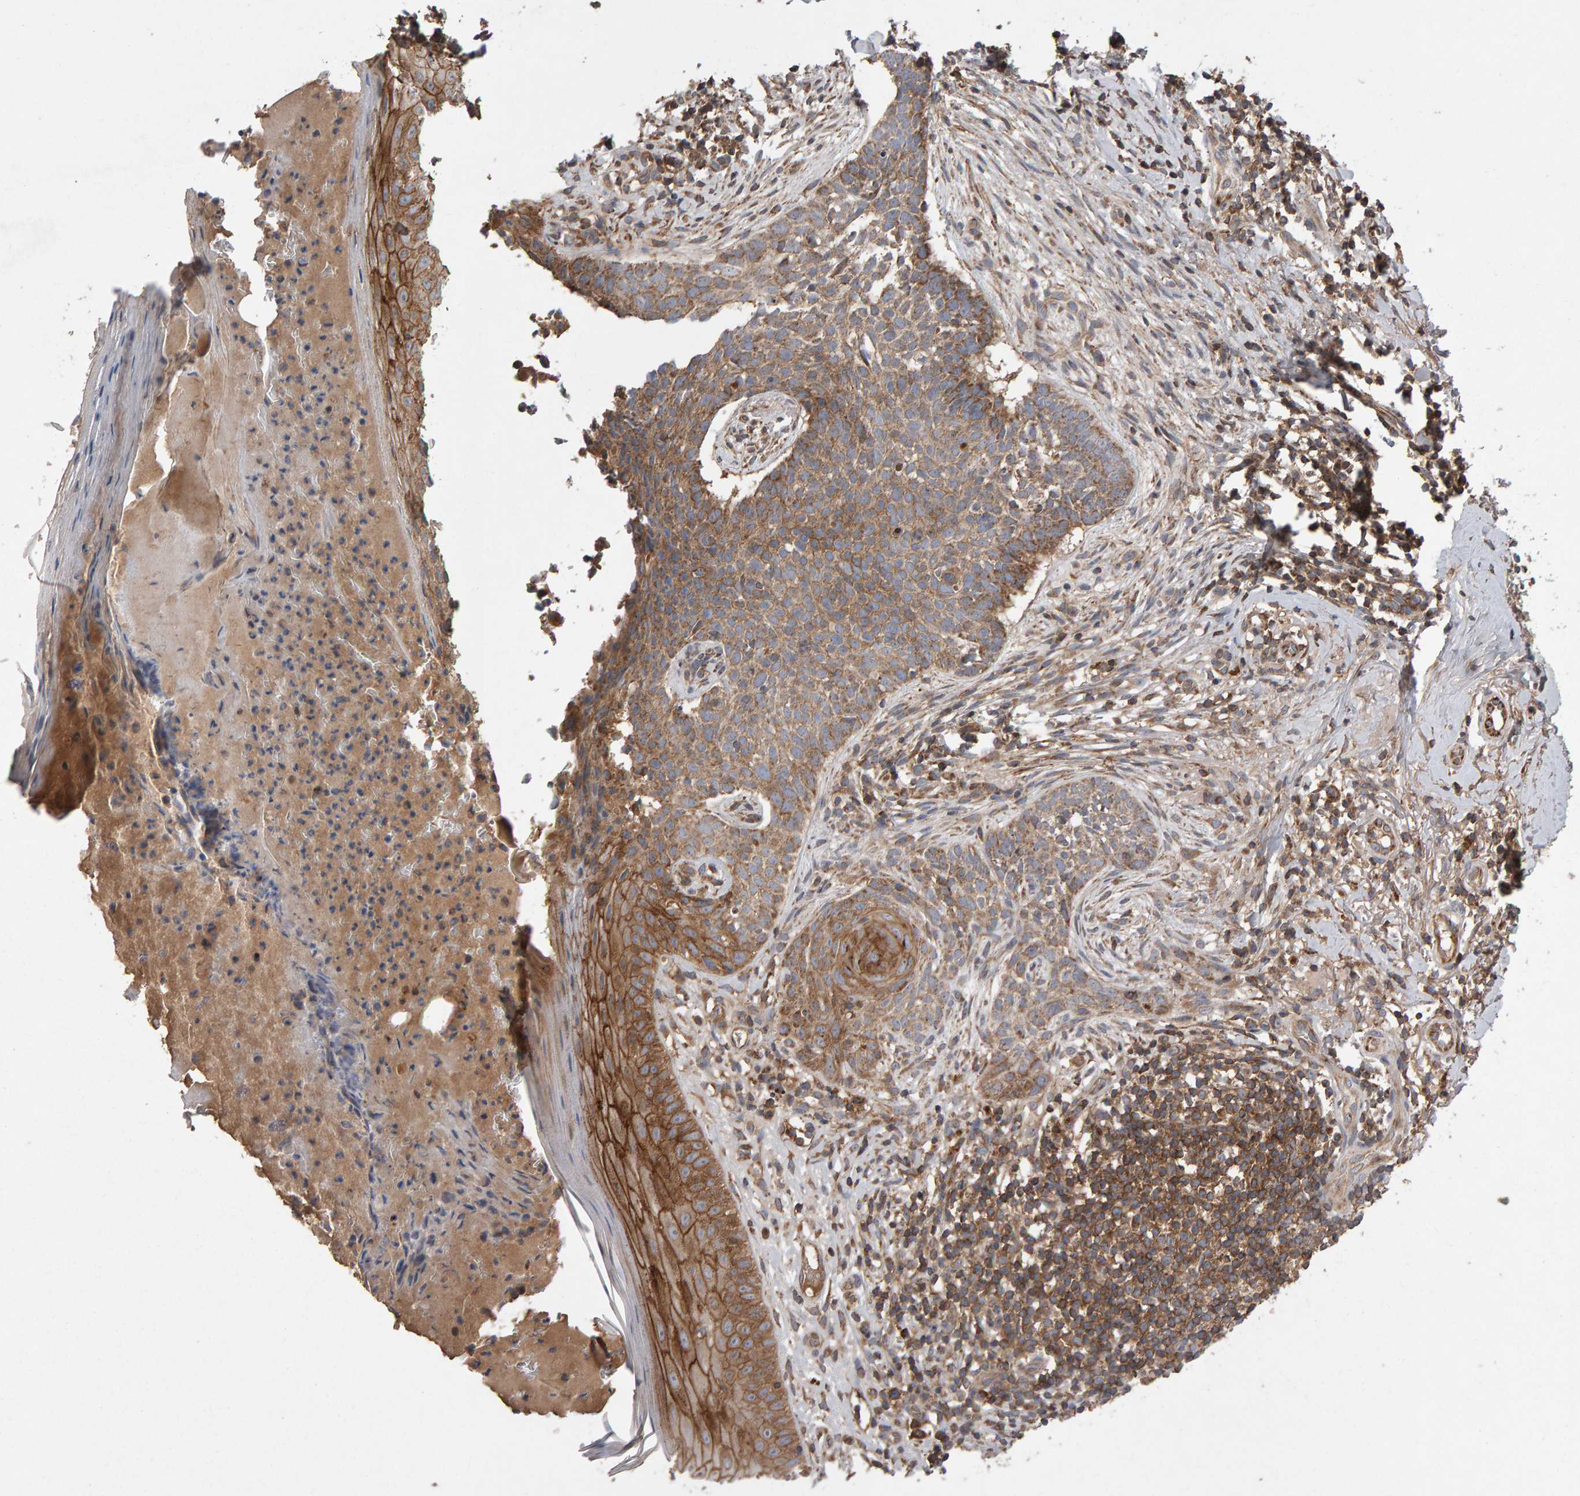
{"staining": {"intensity": "moderate", "quantity": ">75%", "location": "cytoplasmic/membranous"}, "tissue": "skin cancer", "cell_type": "Tumor cells", "image_type": "cancer", "snomed": [{"axis": "morphology", "description": "Normal tissue, NOS"}, {"axis": "morphology", "description": "Basal cell carcinoma"}, {"axis": "topography", "description": "Skin"}], "caption": "Immunohistochemical staining of skin cancer (basal cell carcinoma) reveals medium levels of moderate cytoplasmic/membranous protein positivity in approximately >75% of tumor cells. (DAB = brown stain, brightfield microscopy at high magnification).", "gene": "PGS1", "patient": {"sex": "male", "age": 67}}